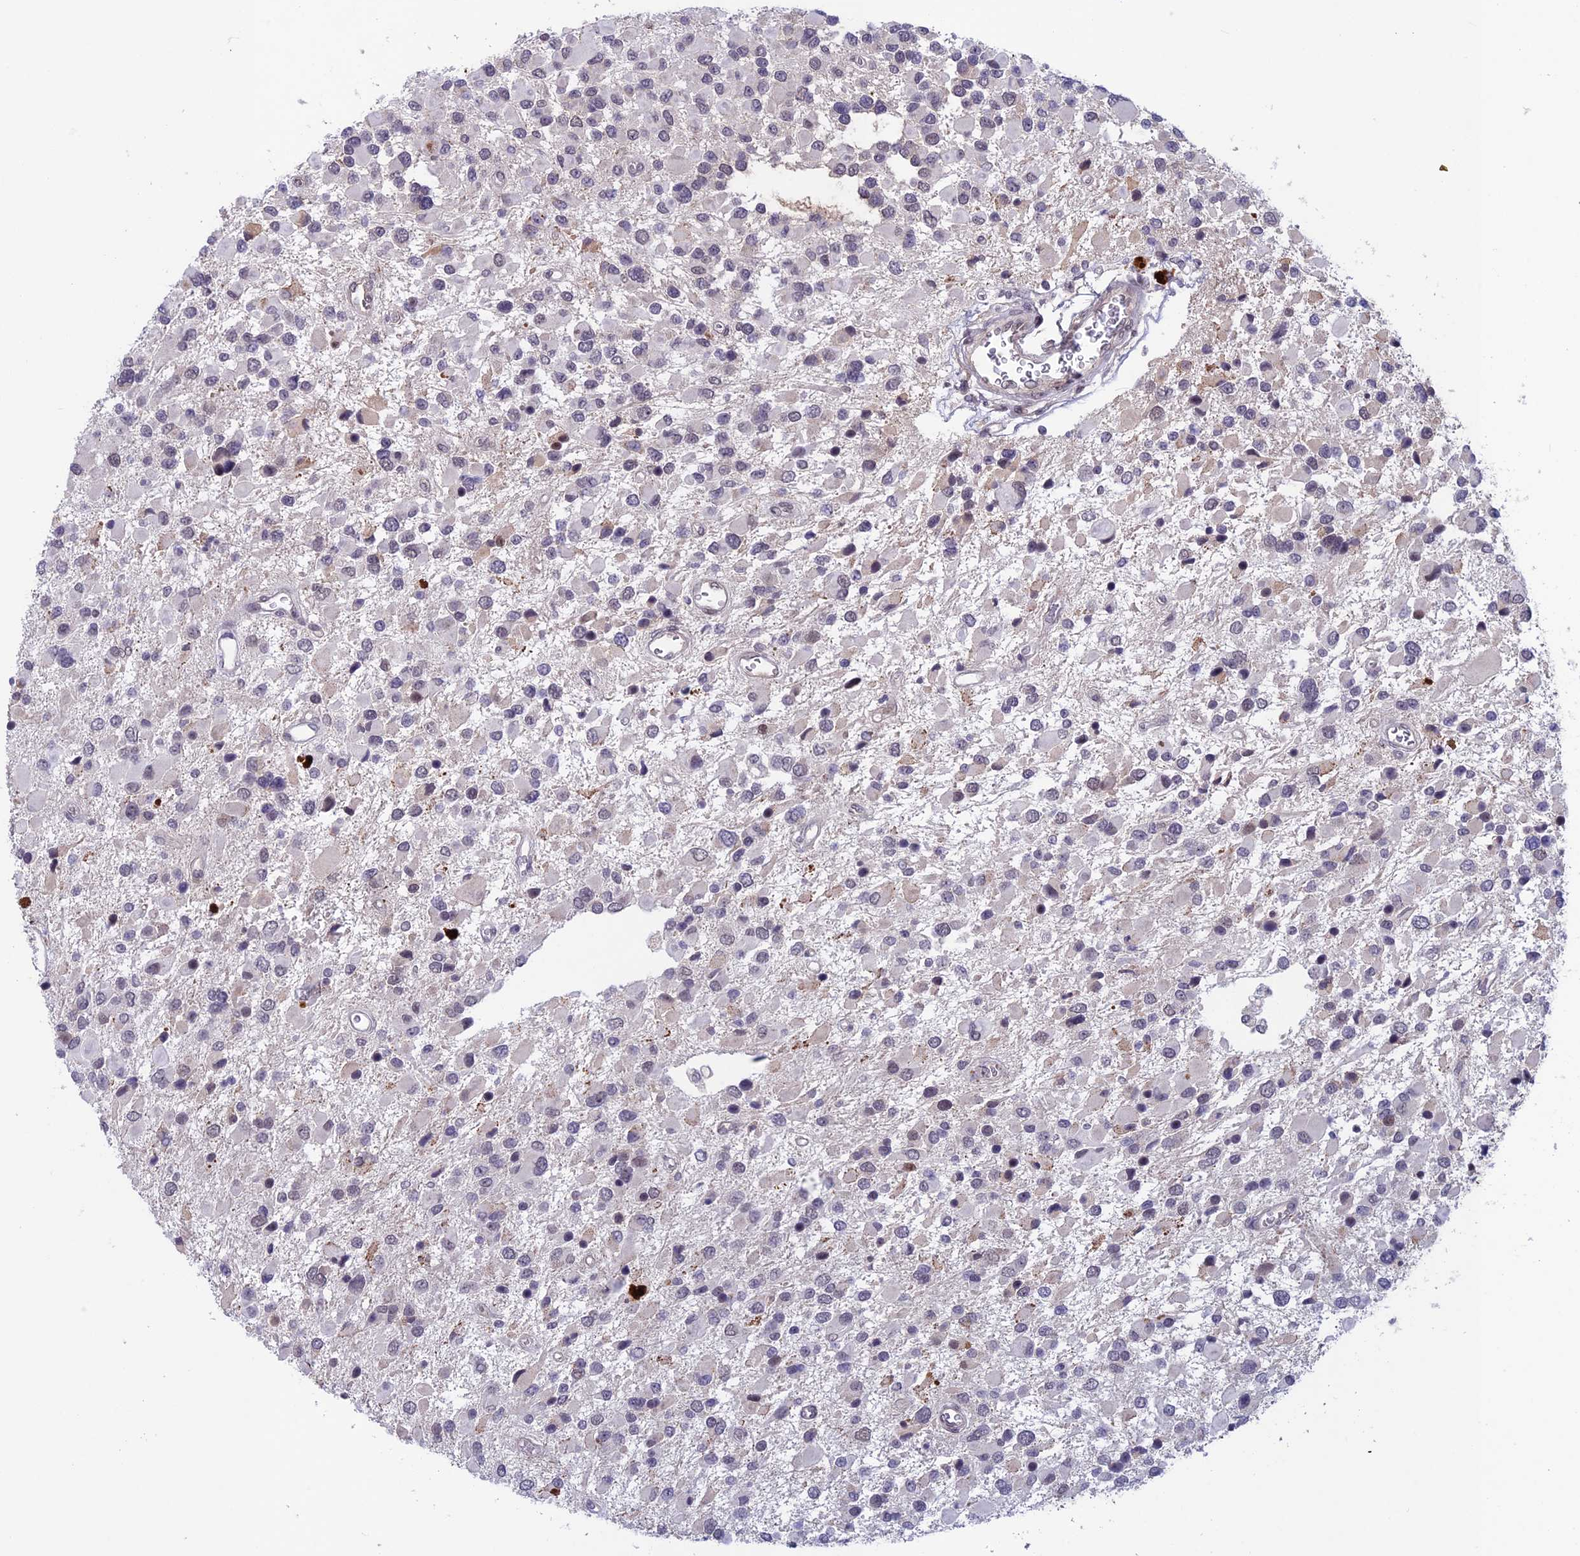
{"staining": {"intensity": "negative", "quantity": "none", "location": "none"}, "tissue": "glioma", "cell_type": "Tumor cells", "image_type": "cancer", "snomed": [{"axis": "morphology", "description": "Glioma, malignant, High grade"}, {"axis": "topography", "description": "Brain"}], "caption": "High magnification brightfield microscopy of glioma stained with DAB (brown) and counterstained with hematoxylin (blue): tumor cells show no significant expression.", "gene": "FKBPL", "patient": {"sex": "male", "age": 53}}